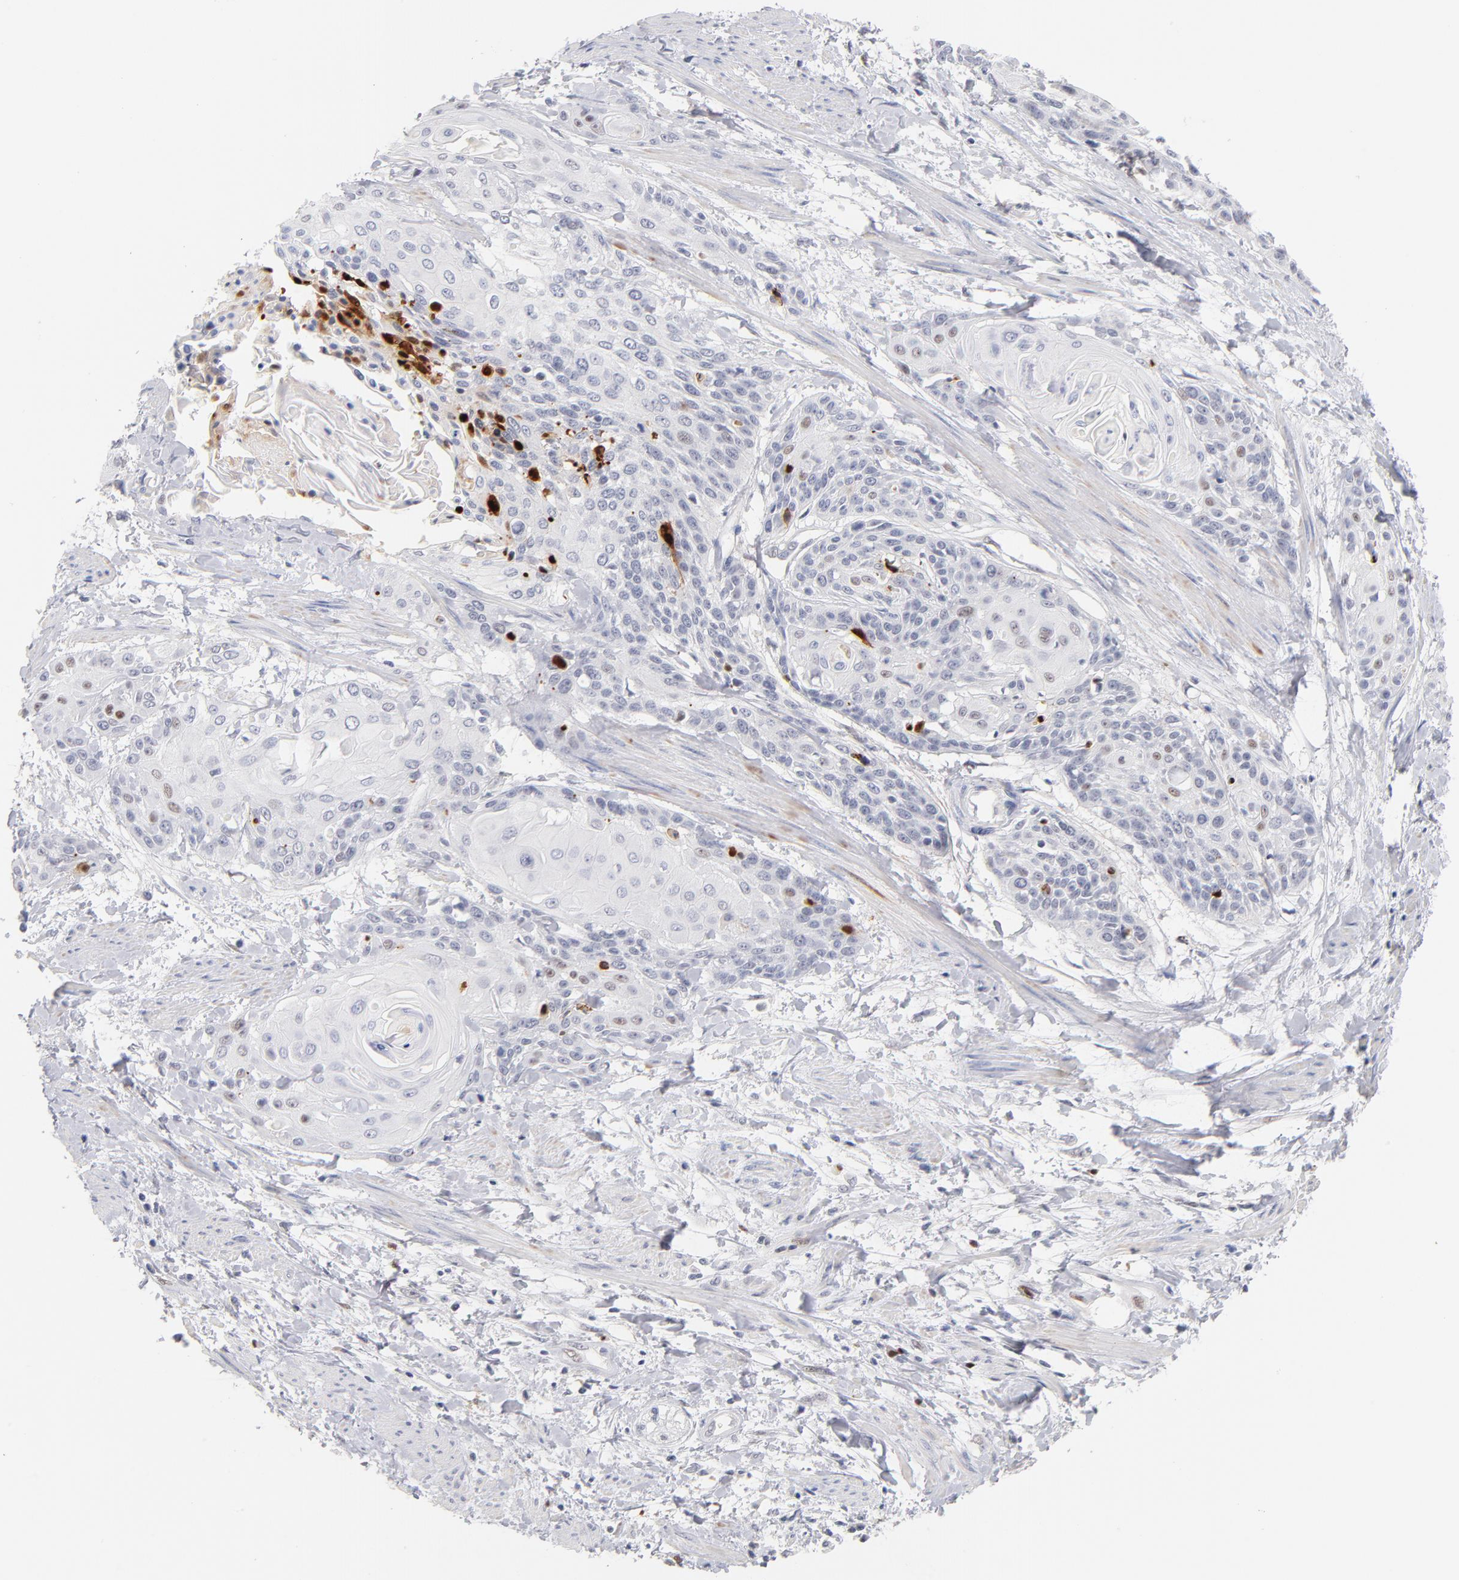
{"staining": {"intensity": "weak", "quantity": "<25%", "location": "nuclear"}, "tissue": "cervical cancer", "cell_type": "Tumor cells", "image_type": "cancer", "snomed": [{"axis": "morphology", "description": "Squamous cell carcinoma, NOS"}, {"axis": "topography", "description": "Cervix"}], "caption": "Cervical cancer stained for a protein using immunohistochemistry exhibits no positivity tumor cells.", "gene": "PARP1", "patient": {"sex": "female", "age": 57}}